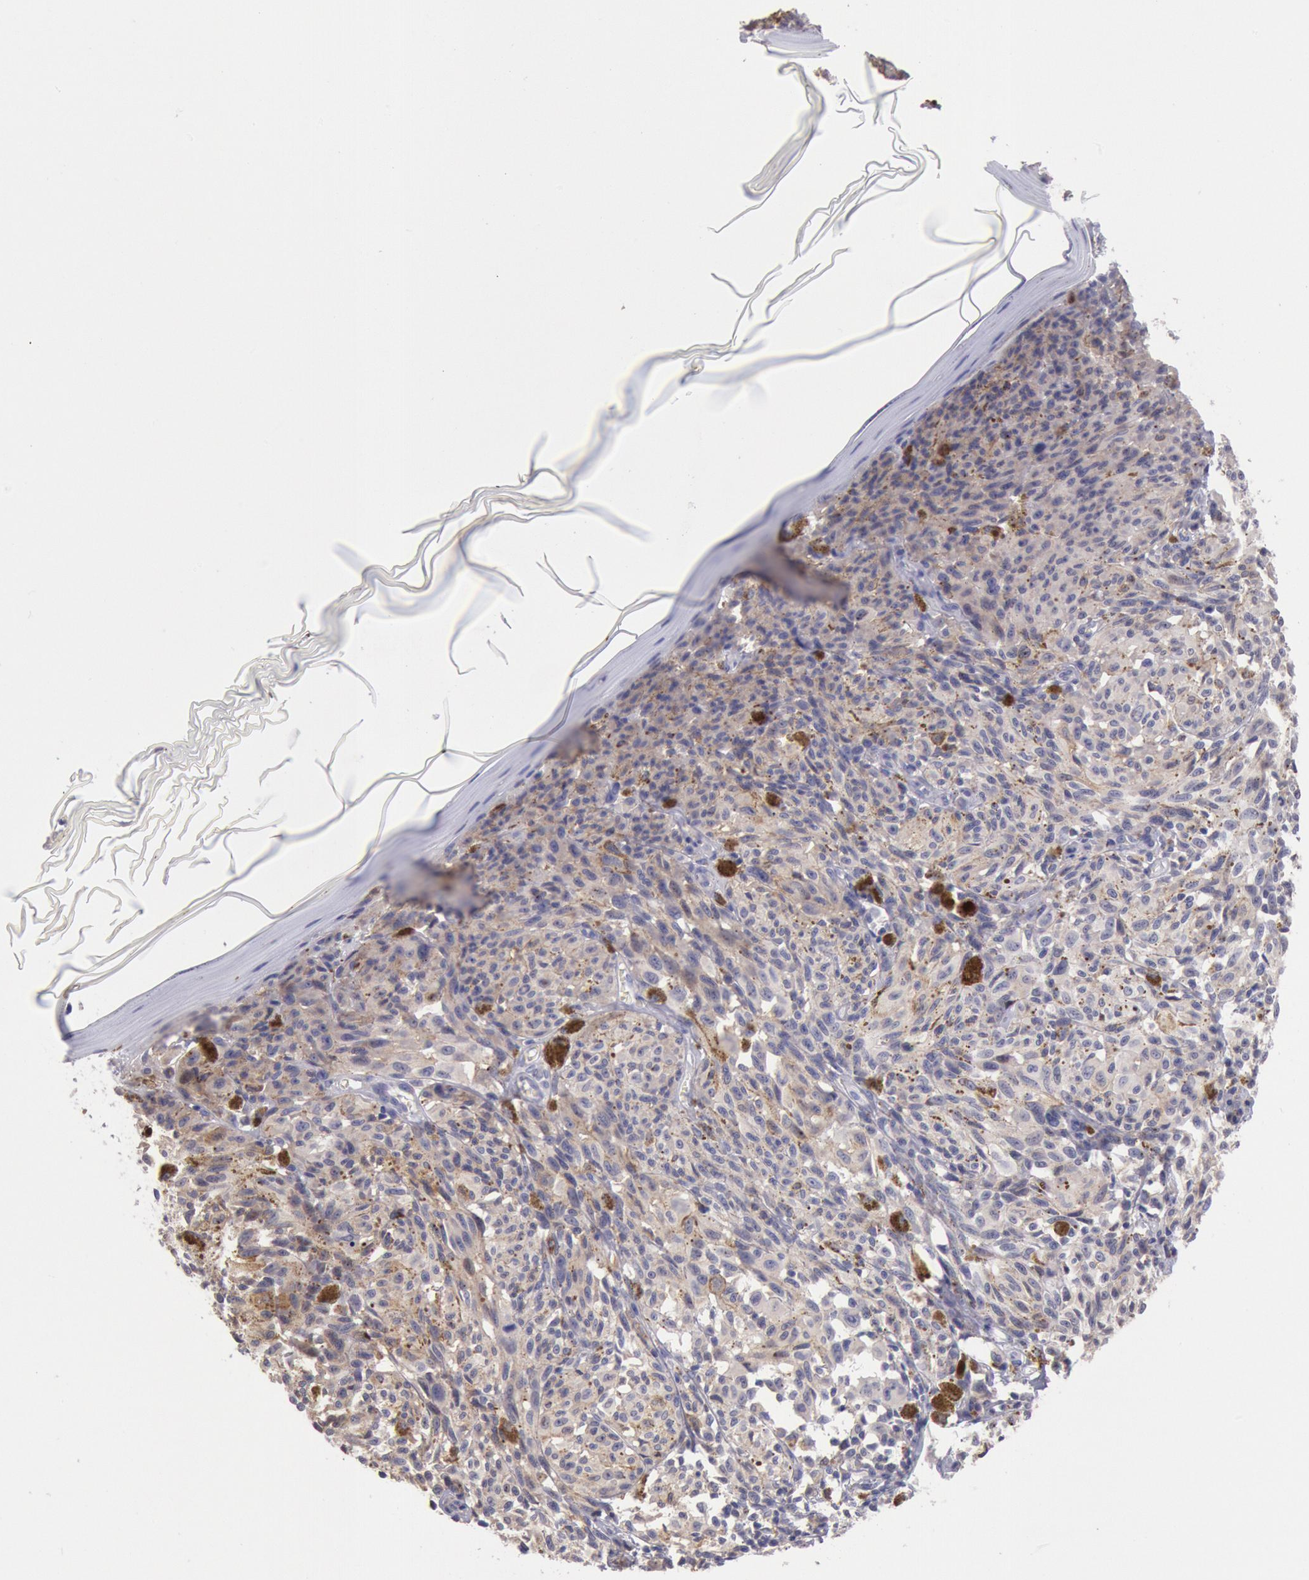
{"staining": {"intensity": "weak", "quantity": ">75%", "location": "cytoplasmic/membranous"}, "tissue": "melanoma", "cell_type": "Tumor cells", "image_type": "cancer", "snomed": [{"axis": "morphology", "description": "Malignant melanoma, NOS"}, {"axis": "topography", "description": "Skin"}], "caption": "Protein expression analysis of human melanoma reveals weak cytoplasmic/membranous positivity in about >75% of tumor cells.", "gene": "GAL3ST1", "patient": {"sex": "female", "age": 72}}